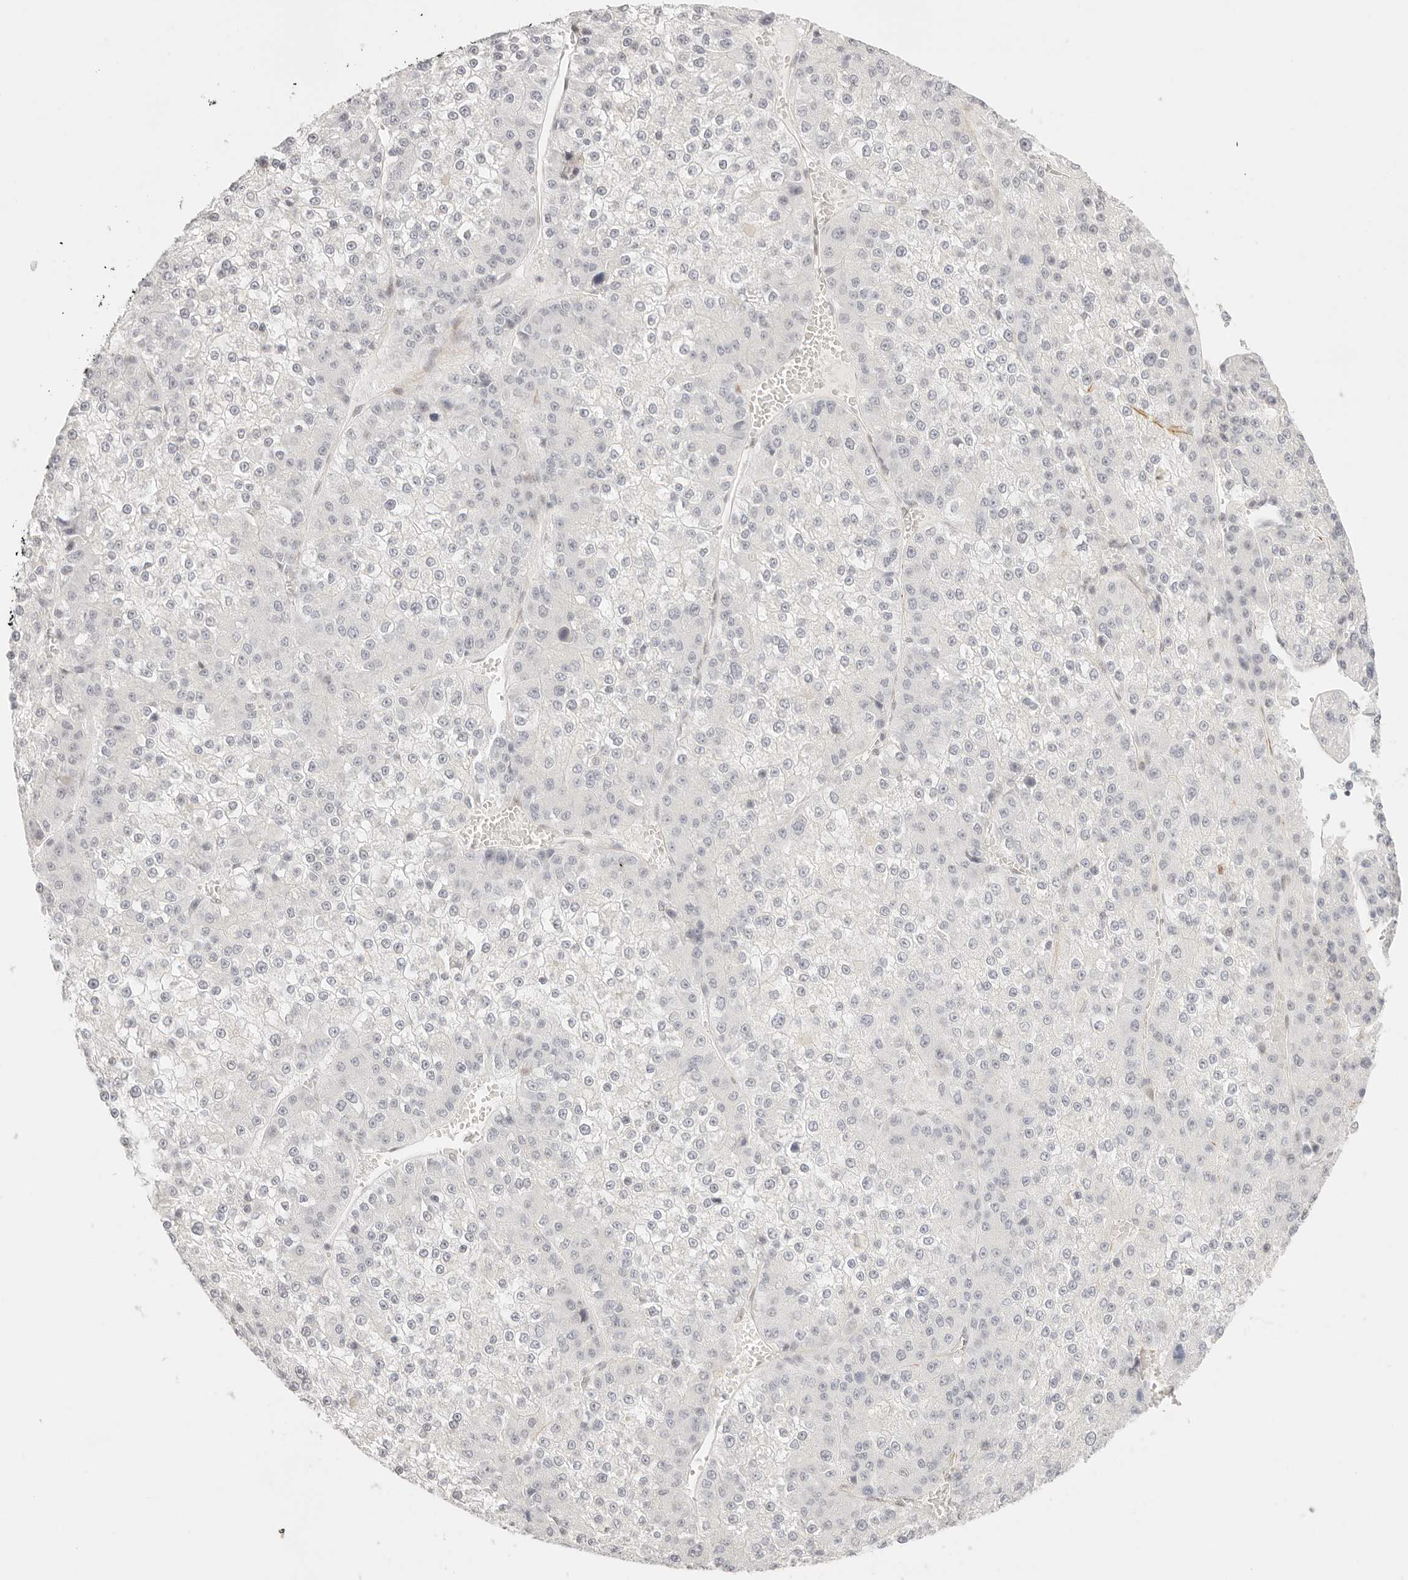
{"staining": {"intensity": "negative", "quantity": "none", "location": "none"}, "tissue": "liver cancer", "cell_type": "Tumor cells", "image_type": "cancer", "snomed": [{"axis": "morphology", "description": "Carcinoma, Hepatocellular, NOS"}, {"axis": "topography", "description": "Liver"}], "caption": "Liver cancer was stained to show a protein in brown. There is no significant staining in tumor cells.", "gene": "ZC3H11A", "patient": {"sex": "female", "age": 73}}